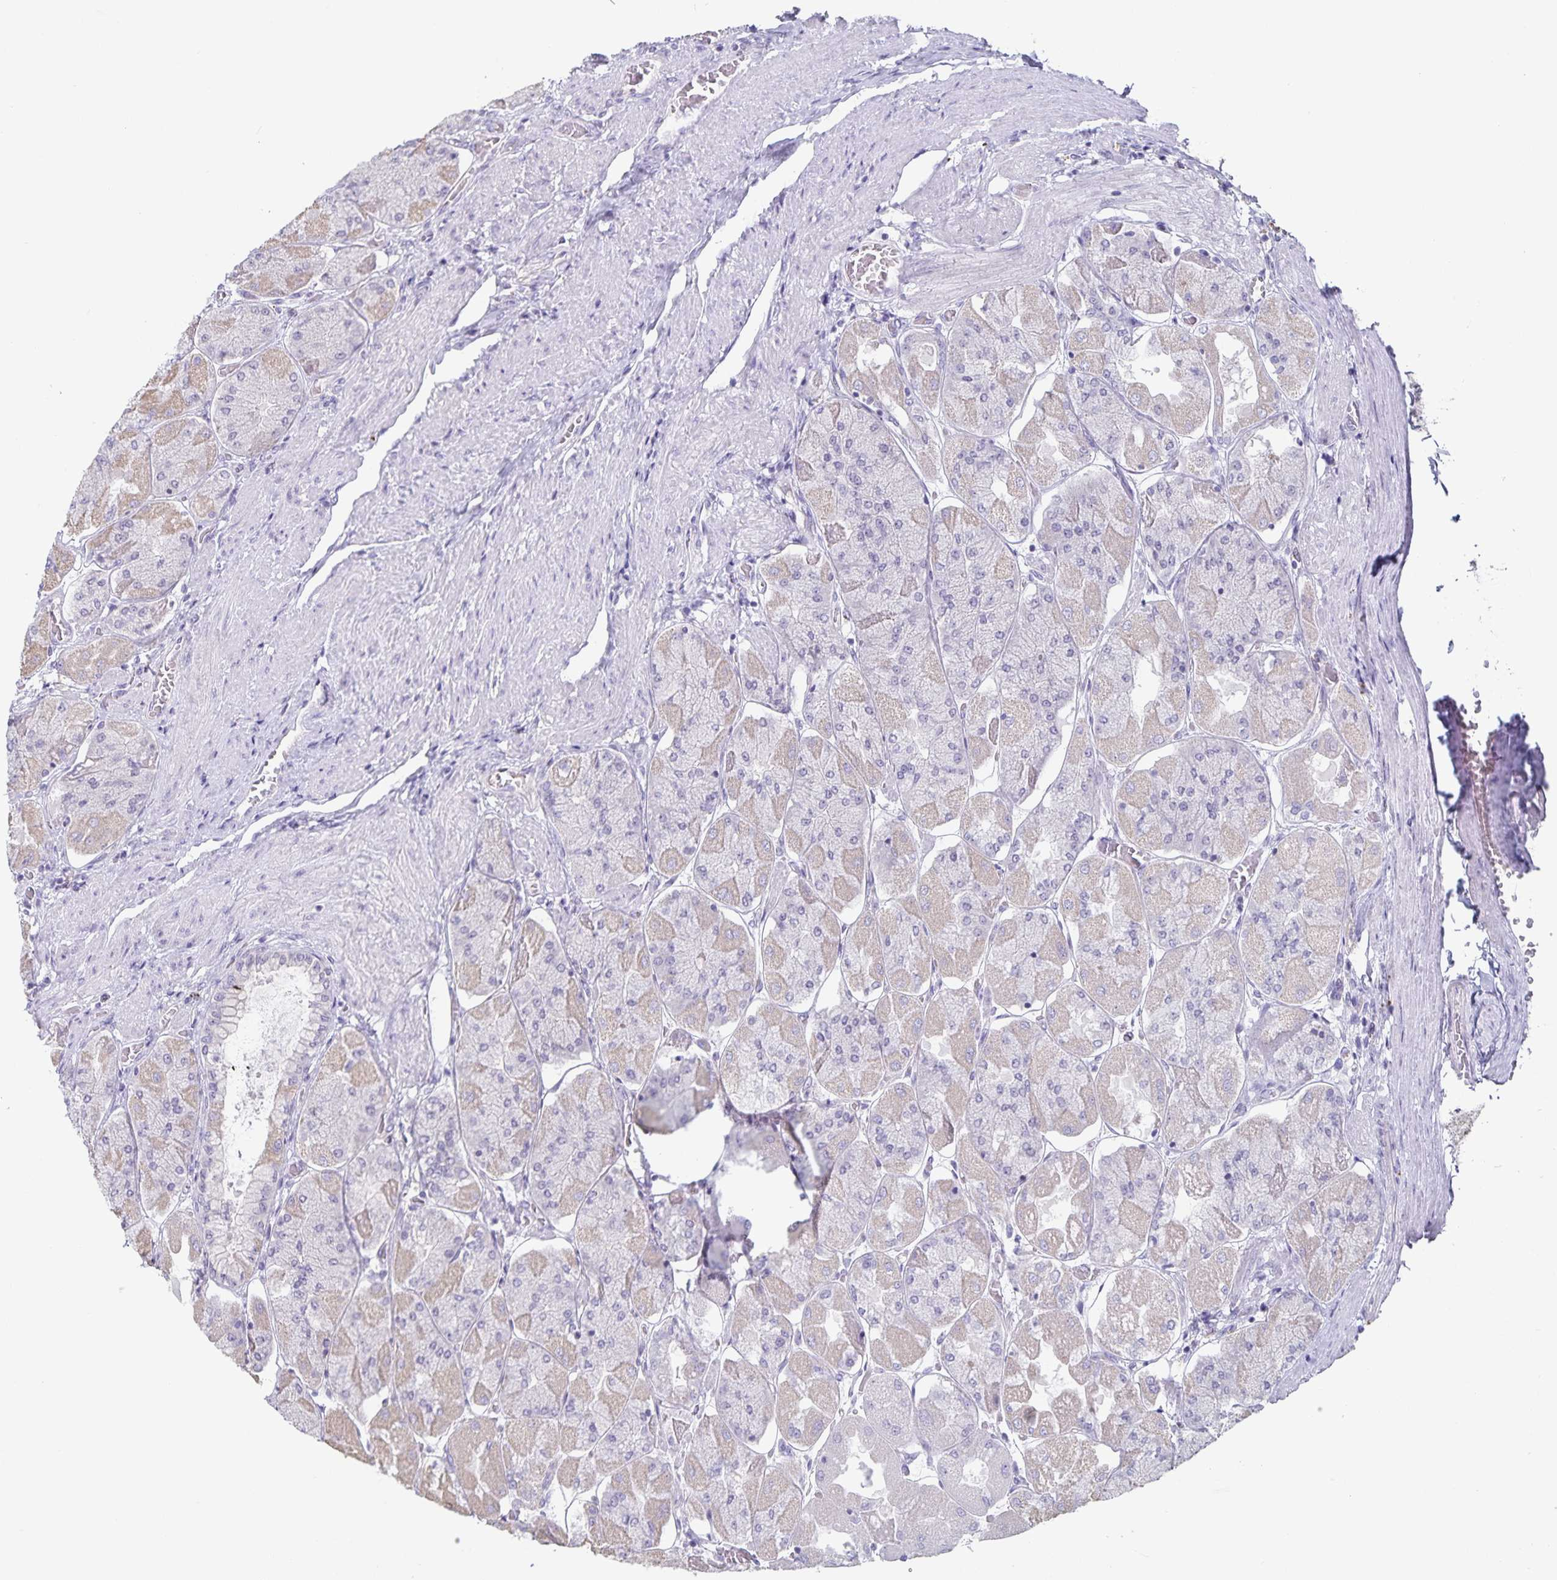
{"staining": {"intensity": "weak", "quantity": "<25%", "location": "cytoplasmic/membranous"}, "tissue": "stomach", "cell_type": "Glandular cells", "image_type": "normal", "snomed": [{"axis": "morphology", "description": "Normal tissue, NOS"}, {"axis": "topography", "description": "Stomach"}], "caption": "Immunohistochemical staining of normal stomach demonstrates no significant staining in glandular cells.", "gene": "DNAH9", "patient": {"sex": "female", "age": 61}}